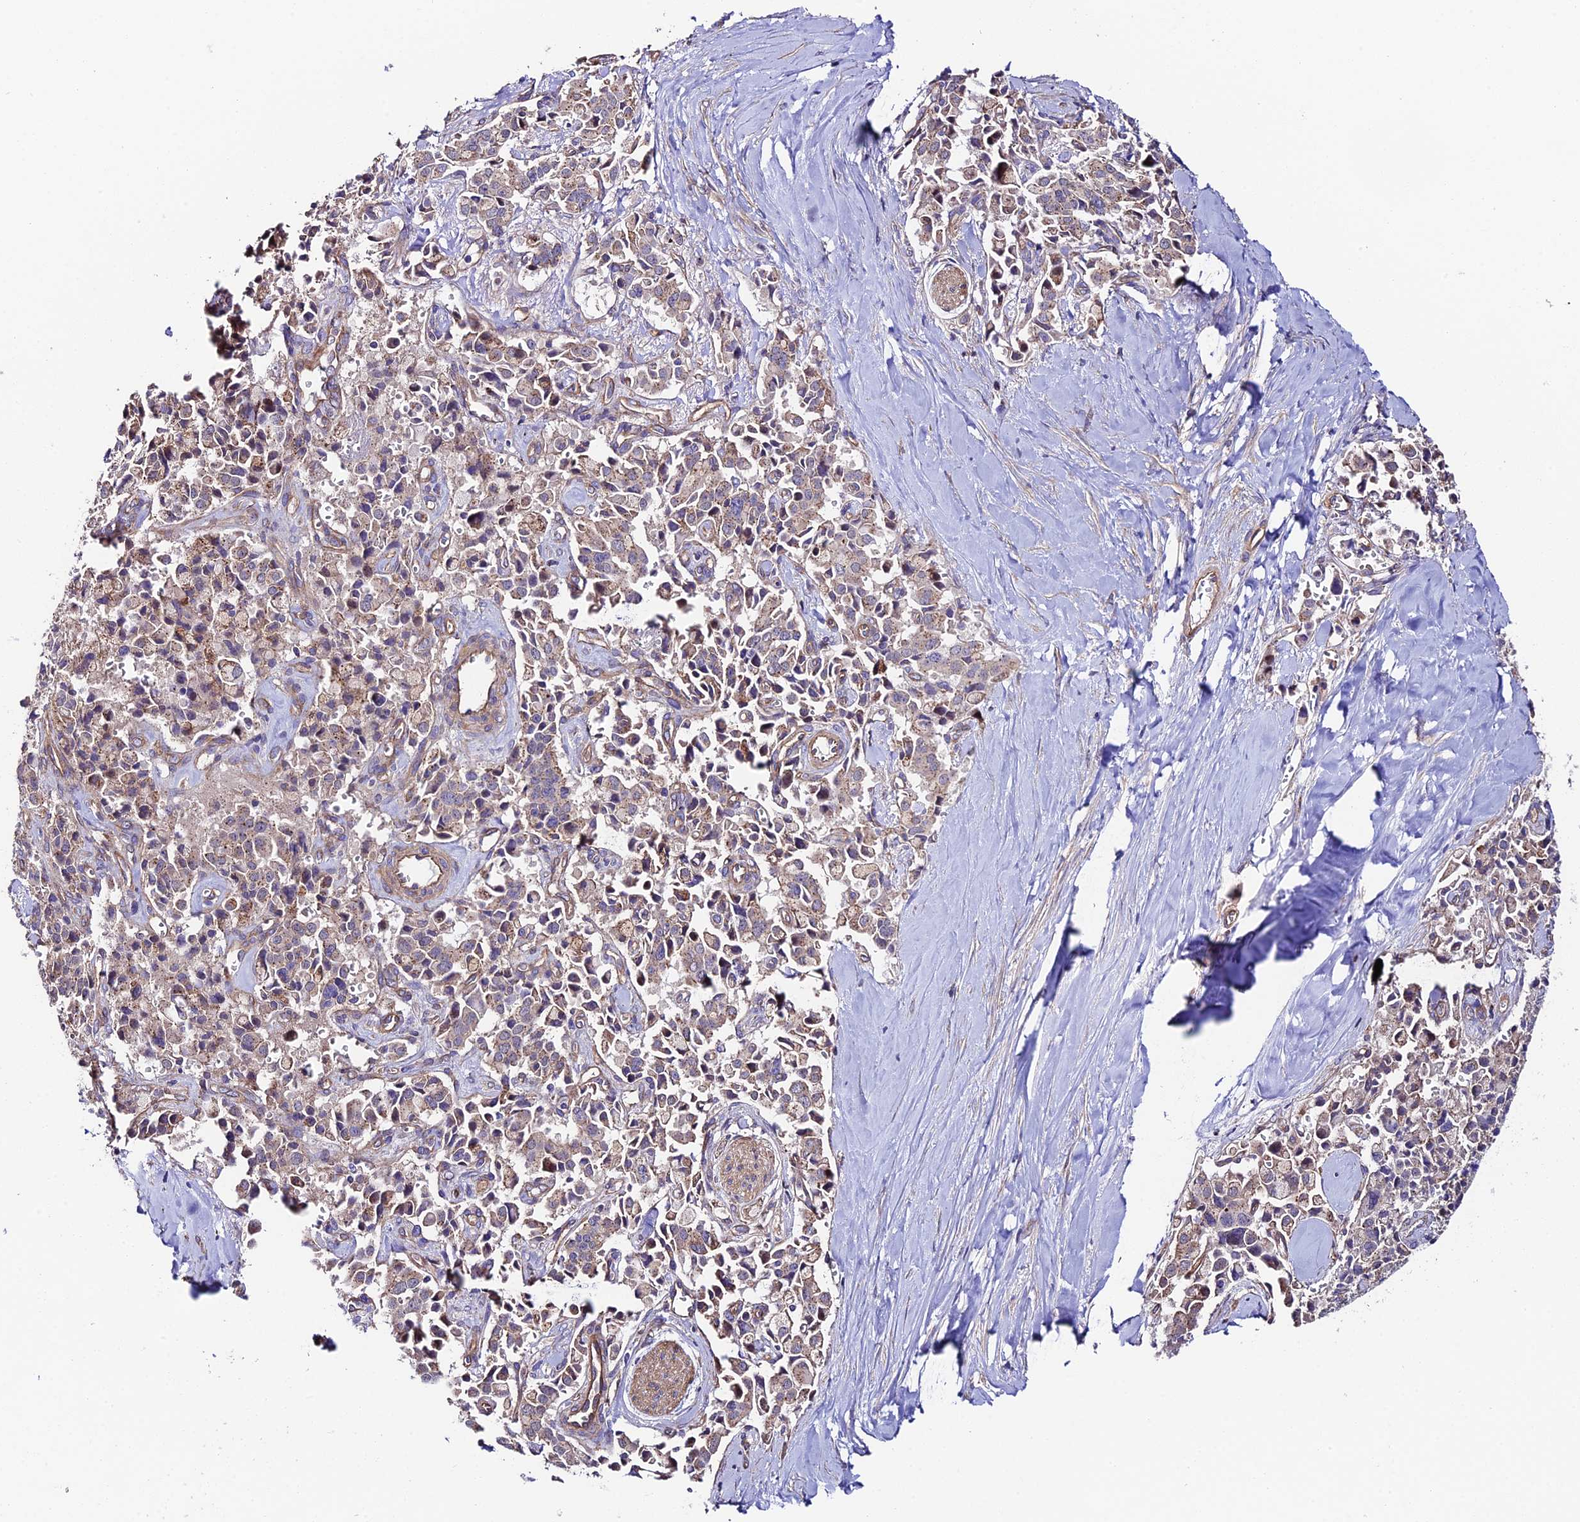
{"staining": {"intensity": "weak", "quantity": ">75%", "location": "cytoplasmic/membranous"}, "tissue": "pancreatic cancer", "cell_type": "Tumor cells", "image_type": "cancer", "snomed": [{"axis": "morphology", "description": "Adenocarcinoma, NOS"}, {"axis": "topography", "description": "Pancreas"}], "caption": "A brown stain shows weak cytoplasmic/membranous expression of a protein in pancreatic adenocarcinoma tumor cells.", "gene": "QRFP", "patient": {"sex": "male", "age": 65}}